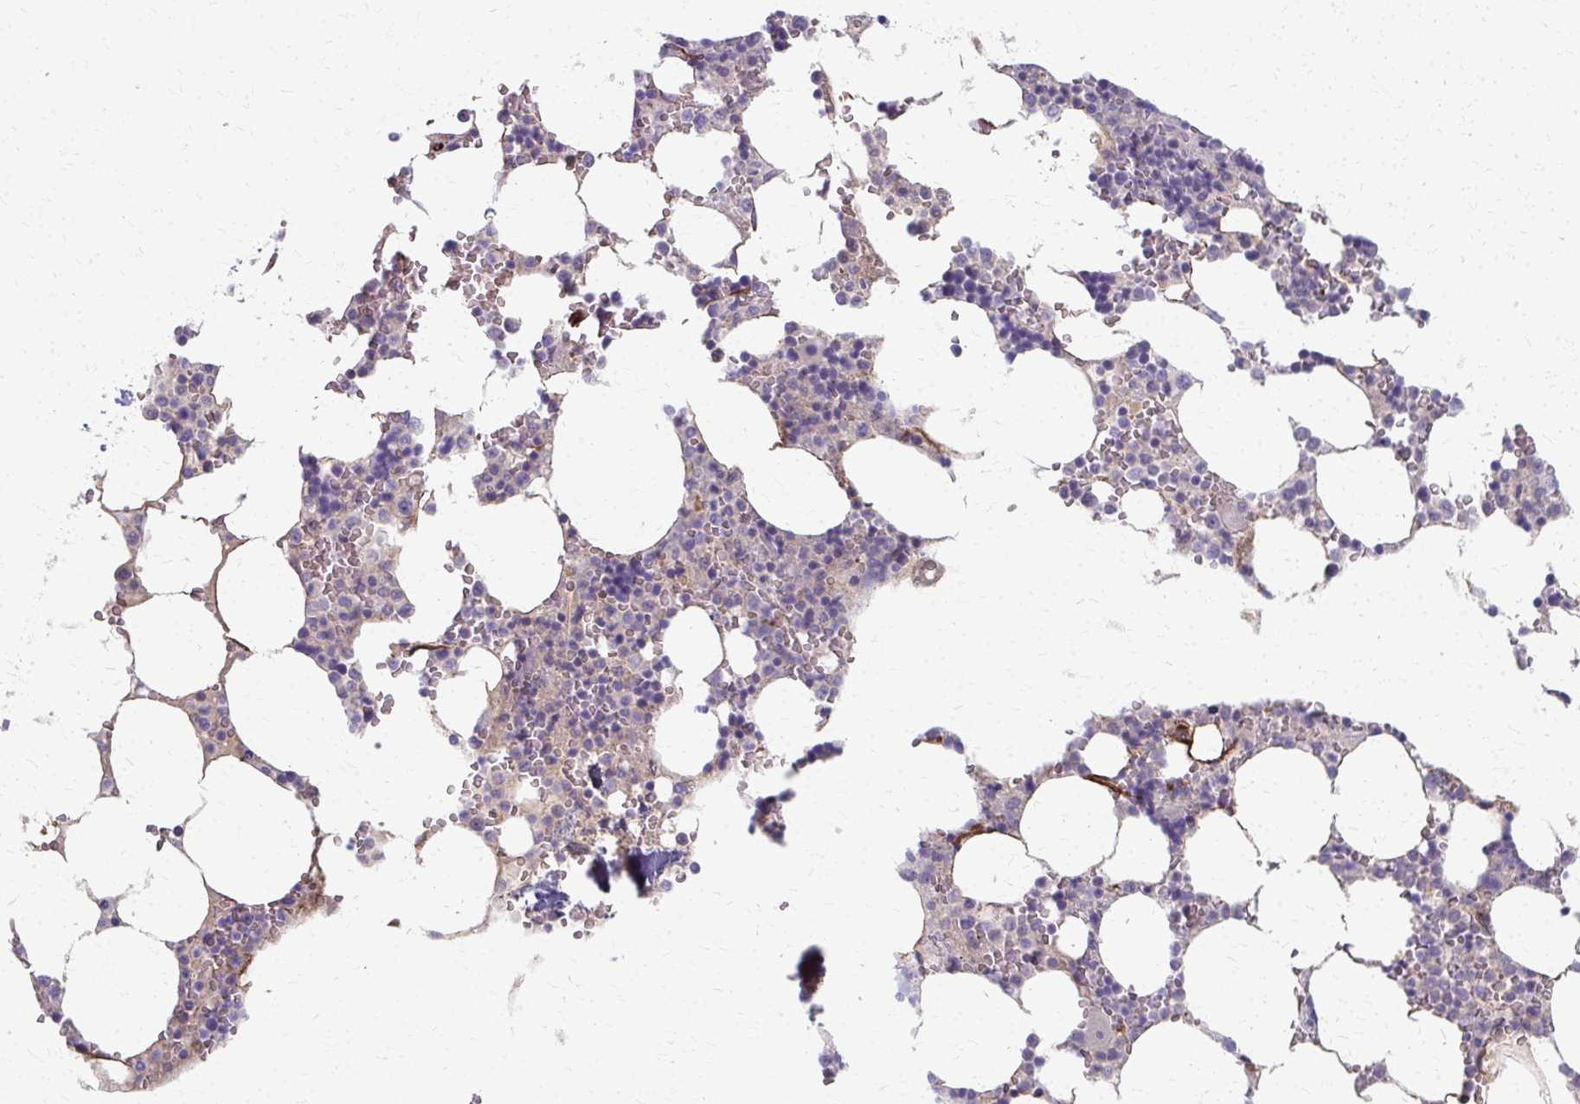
{"staining": {"intensity": "negative", "quantity": "none", "location": "none"}, "tissue": "bone marrow", "cell_type": "Hematopoietic cells", "image_type": "normal", "snomed": [{"axis": "morphology", "description": "Normal tissue, NOS"}, {"axis": "topography", "description": "Bone marrow"}], "caption": "DAB immunohistochemical staining of benign bone marrow displays no significant staining in hematopoietic cells.", "gene": "ADIPOQ", "patient": {"sex": "male", "age": 64}}